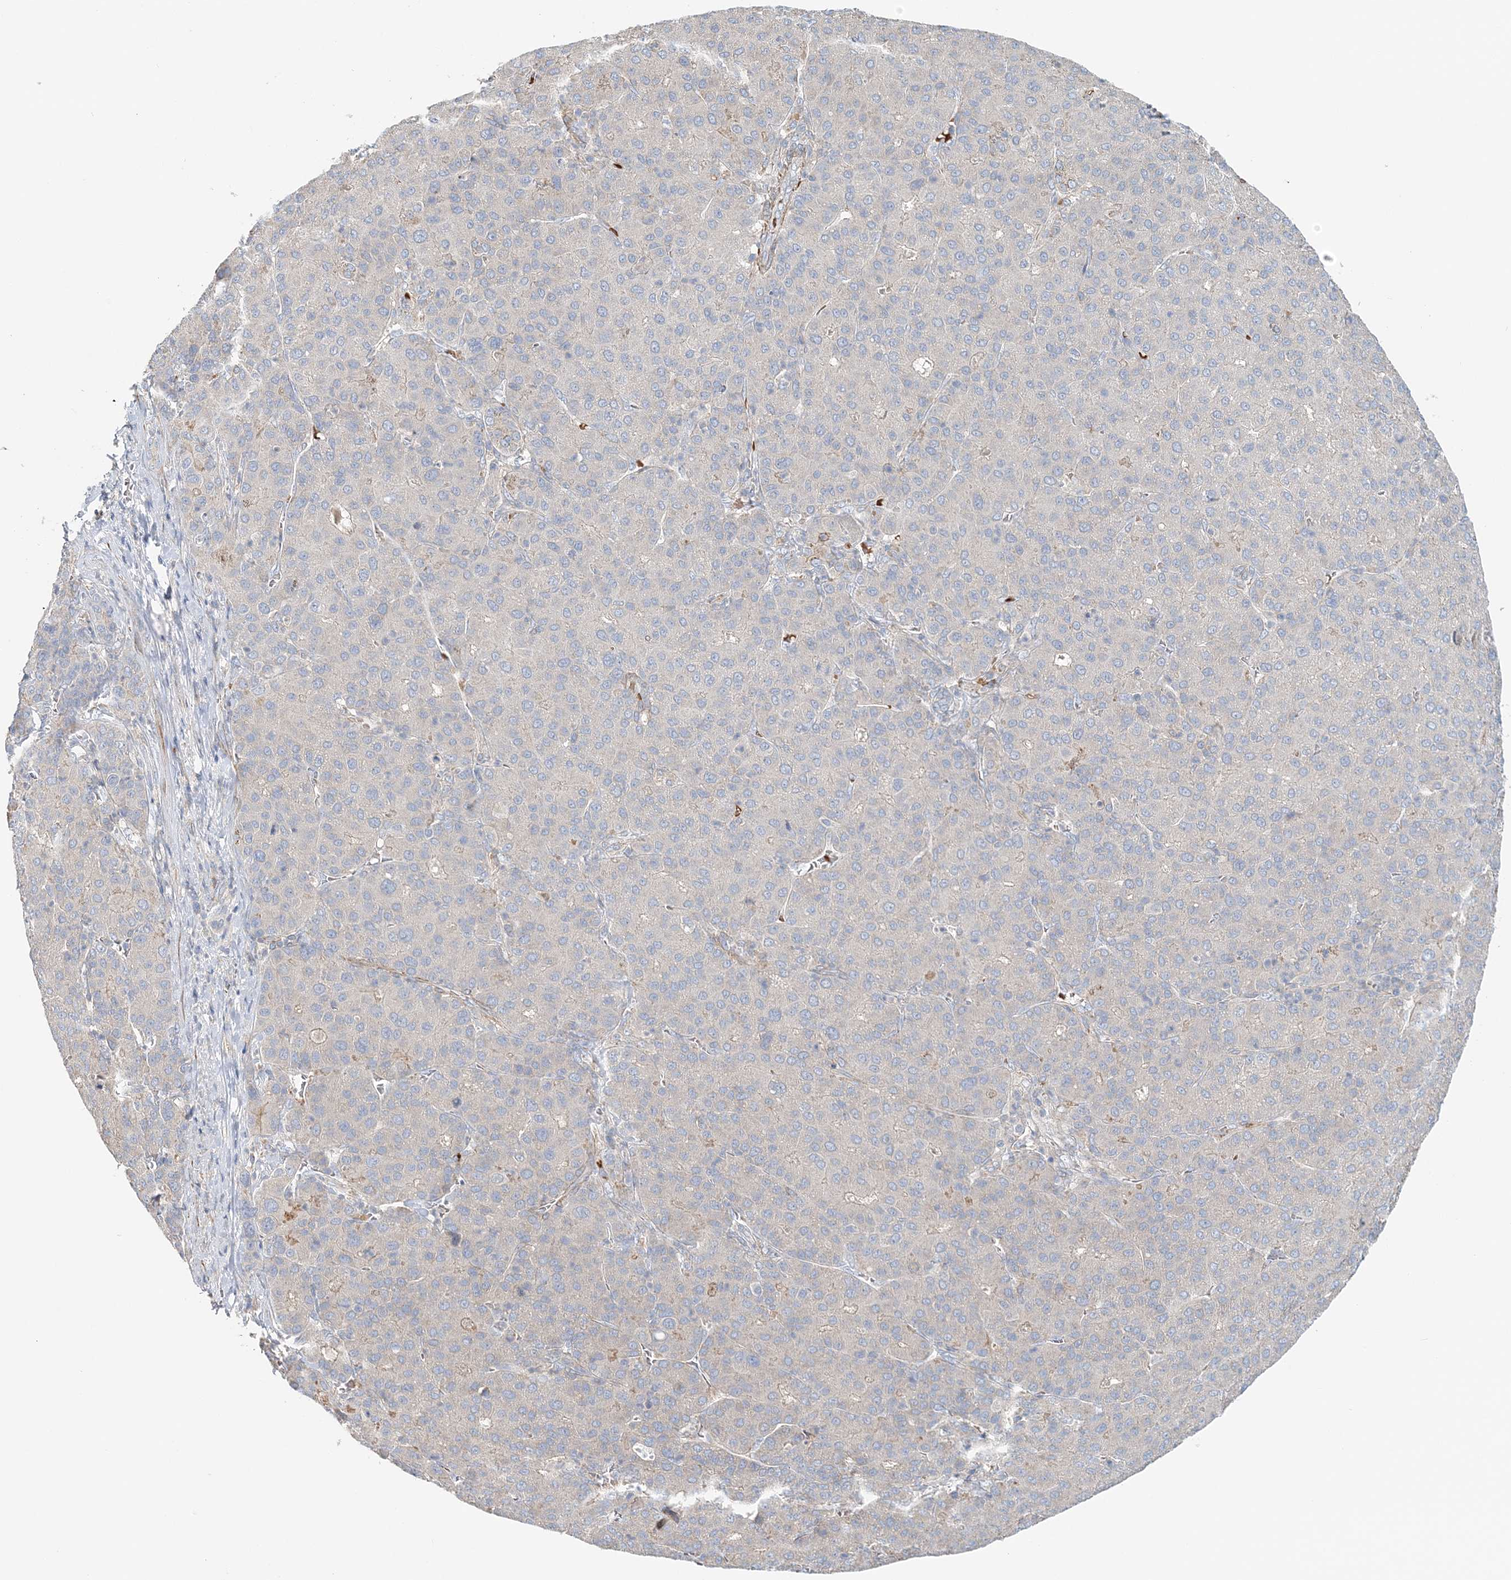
{"staining": {"intensity": "negative", "quantity": "none", "location": "none"}, "tissue": "liver cancer", "cell_type": "Tumor cells", "image_type": "cancer", "snomed": [{"axis": "morphology", "description": "Carcinoma, Hepatocellular, NOS"}, {"axis": "topography", "description": "Liver"}], "caption": "Human liver cancer (hepatocellular carcinoma) stained for a protein using immunohistochemistry (IHC) demonstrates no expression in tumor cells.", "gene": "TTI1", "patient": {"sex": "male", "age": 65}}